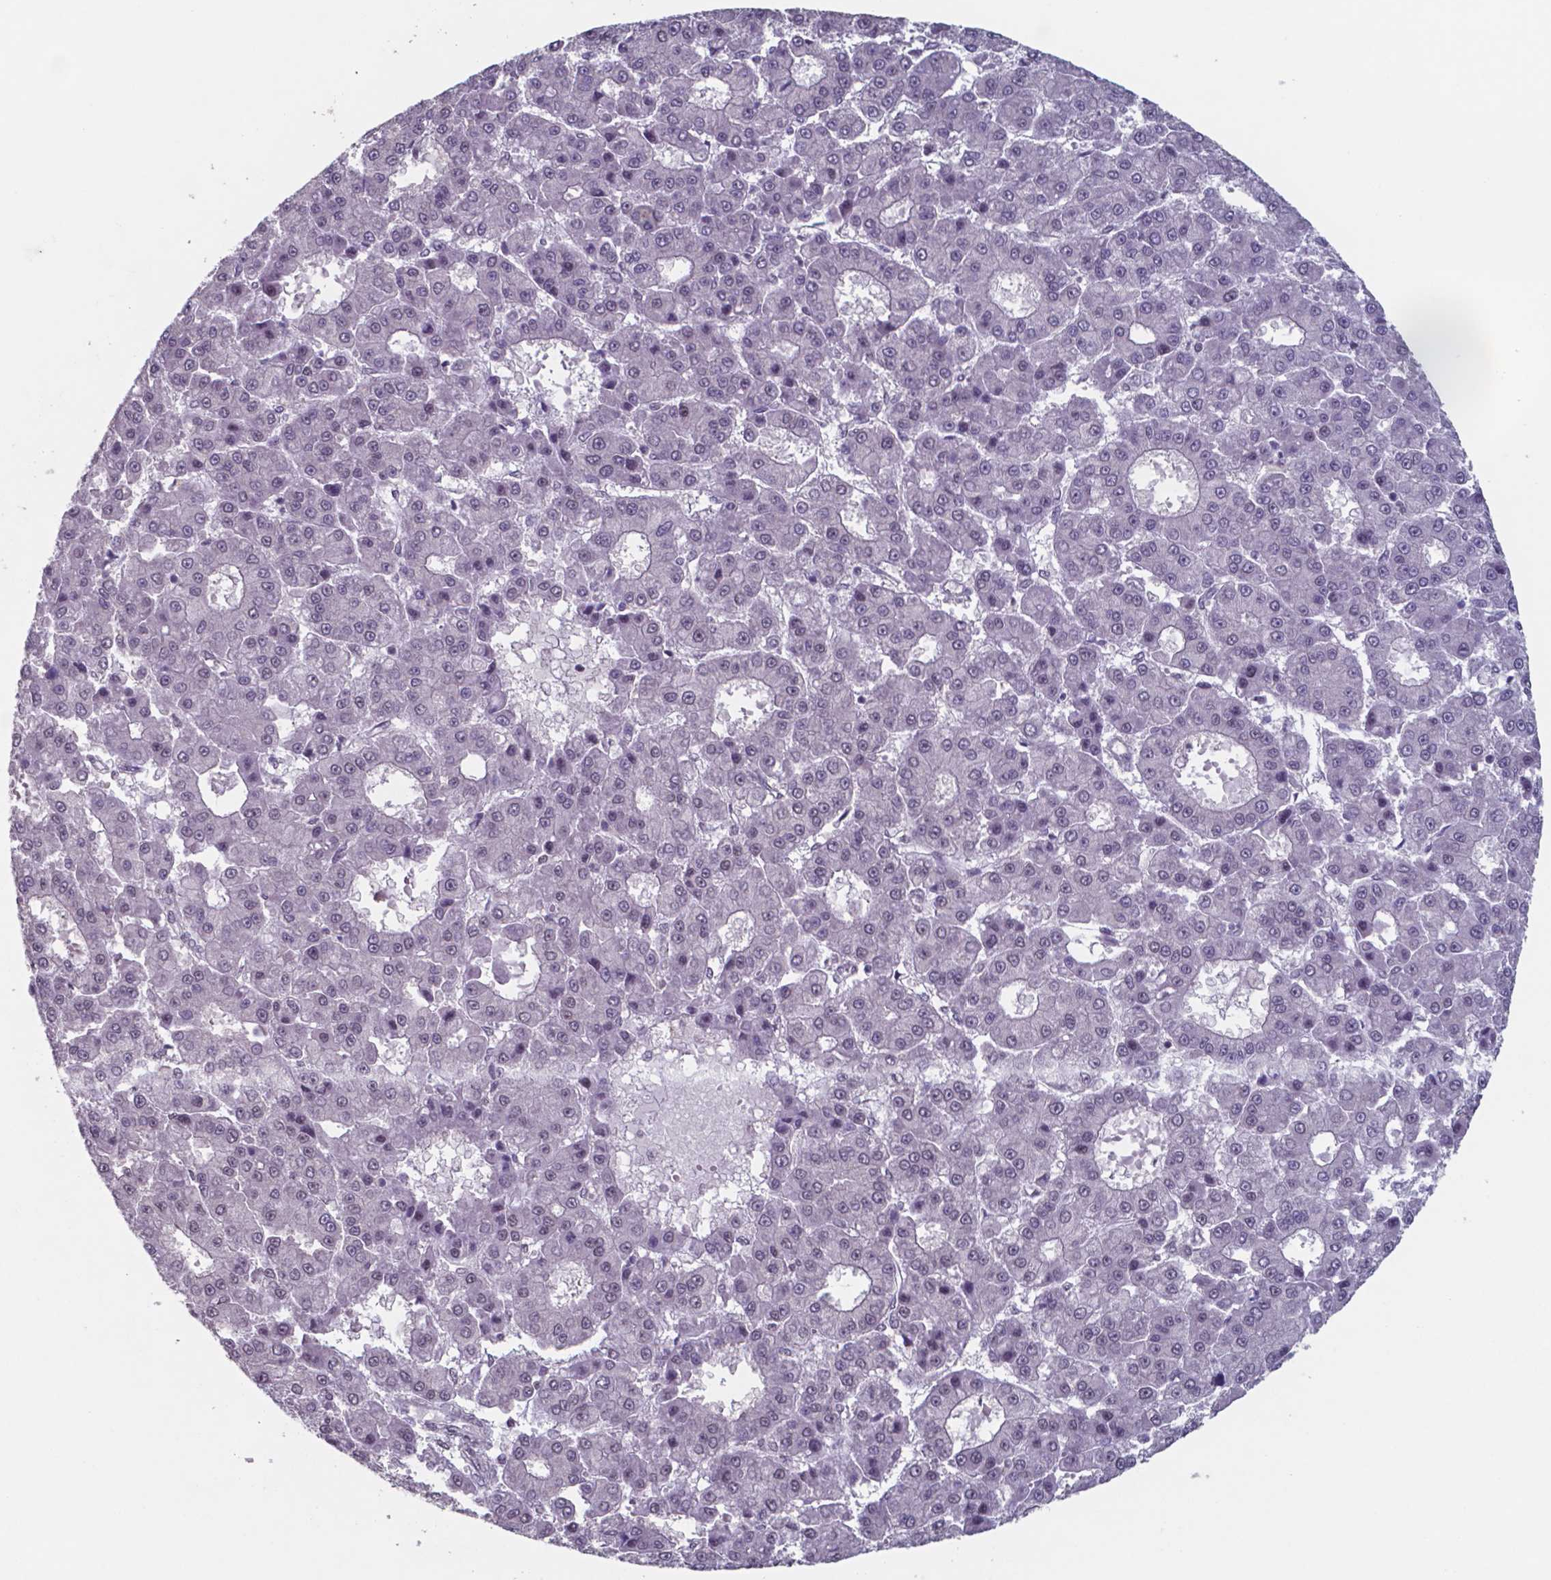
{"staining": {"intensity": "negative", "quantity": "none", "location": "none"}, "tissue": "liver cancer", "cell_type": "Tumor cells", "image_type": "cancer", "snomed": [{"axis": "morphology", "description": "Carcinoma, Hepatocellular, NOS"}, {"axis": "topography", "description": "Liver"}], "caption": "An immunohistochemistry (IHC) photomicrograph of hepatocellular carcinoma (liver) is shown. There is no staining in tumor cells of hepatocellular carcinoma (liver).", "gene": "UBA1", "patient": {"sex": "male", "age": 70}}